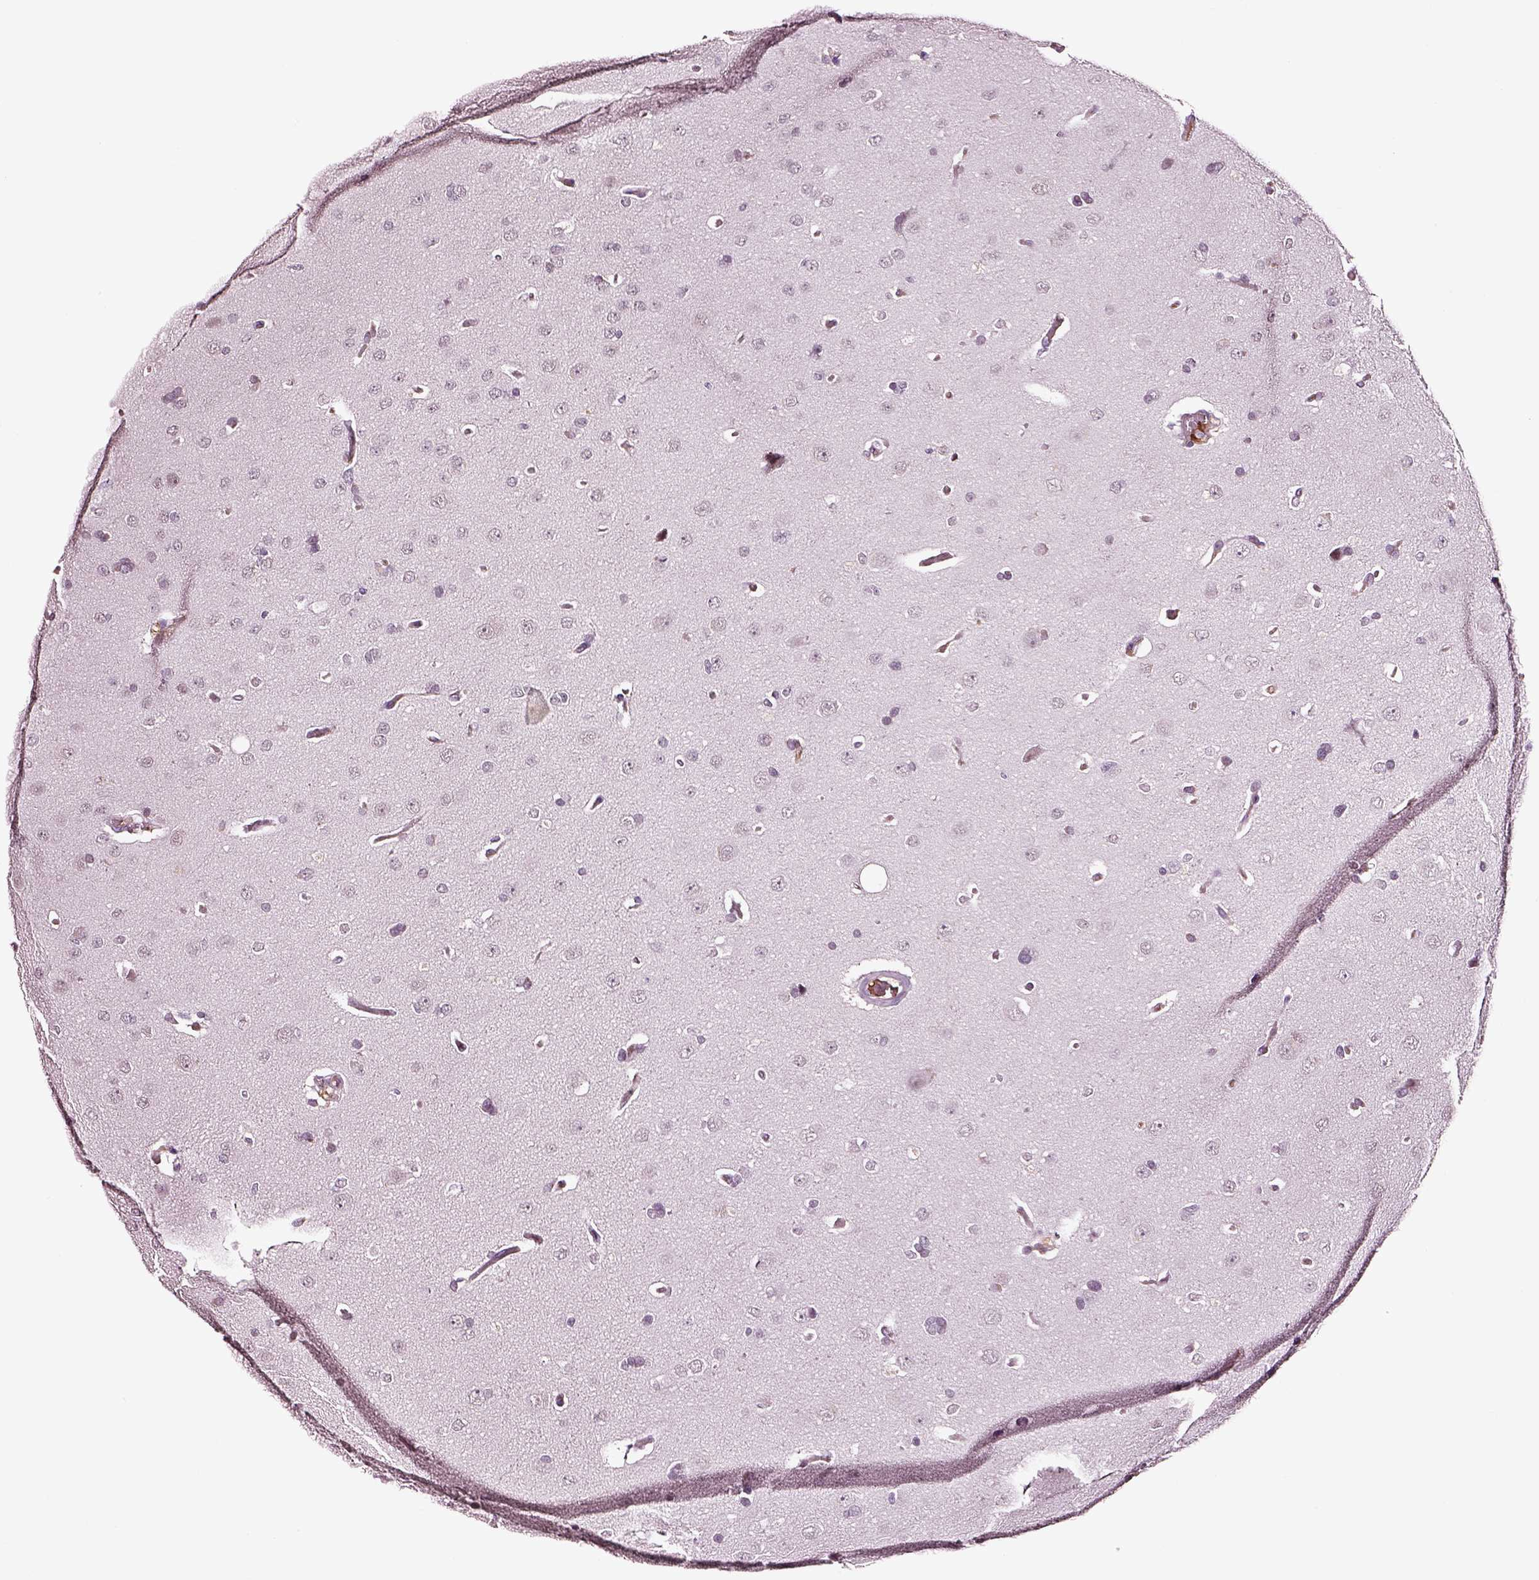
{"staining": {"intensity": "negative", "quantity": "none", "location": "none"}, "tissue": "glioma", "cell_type": "Tumor cells", "image_type": "cancer", "snomed": [{"axis": "morphology", "description": "Glioma, malignant, Low grade"}, {"axis": "topography", "description": "Brain"}], "caption": "Histopathology image shows no protein staining in tumor cells of glioma tissue.", "gene": "TF", "patient": {"sex": "female", "age": 54}}